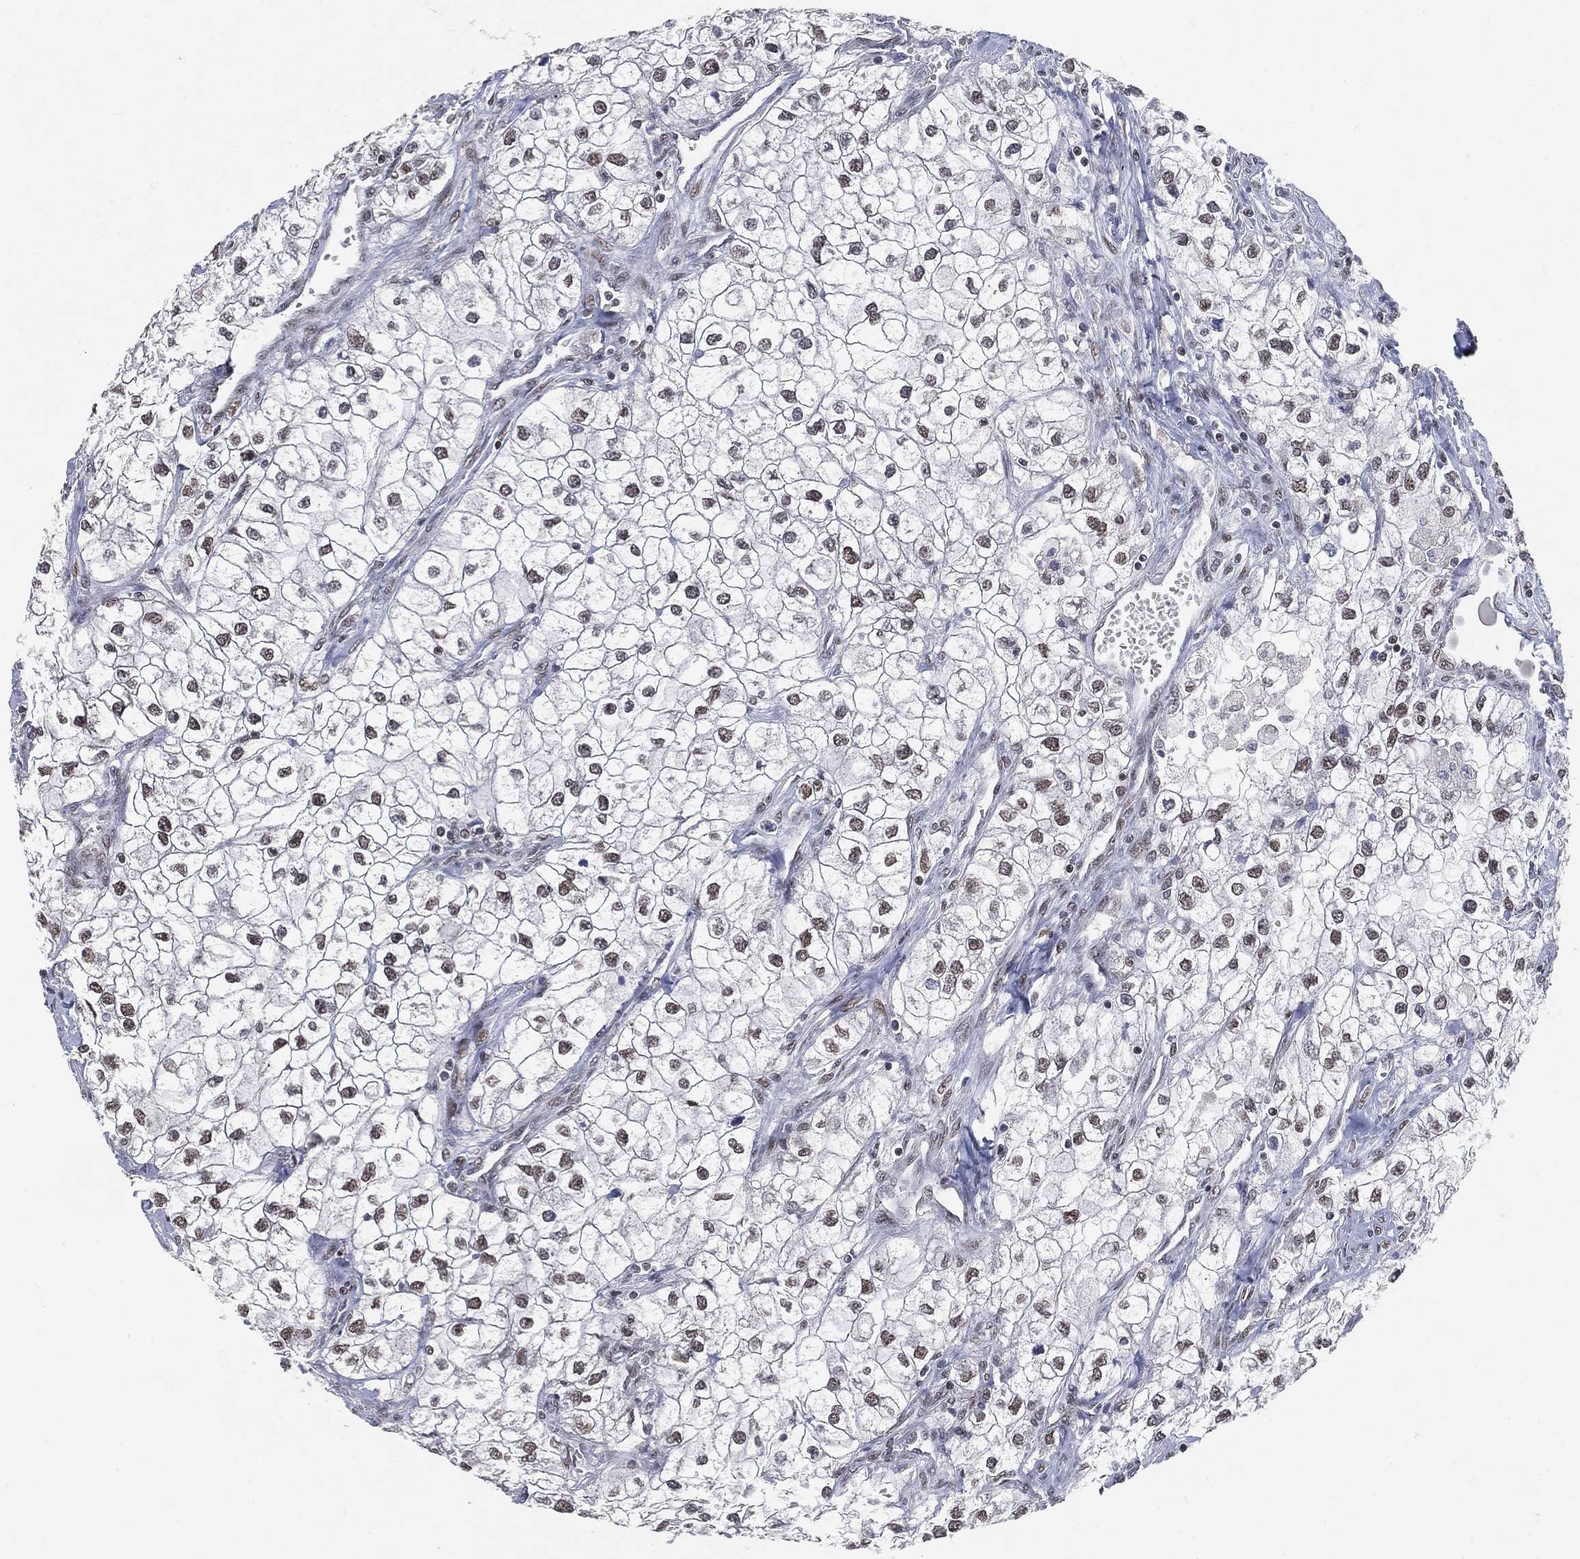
{"staining": {"intensity": "weak", "quantity": "<25%", "location": "nuclear"}, "tissue": "renal cancer", "cell_type": "Tumor cells", "image_type": "cancer", "snomed": [{"axis": "morphology", "description": "Adenocarcinoma, NOS"}, {"axis": "topography", "description": "Kidney"}], "caption": "An IHC micrograph of adenocarcinoma (renal) is shown. There is no staining in tumor cells of adenocarcinoma (renal). (Brightfield microscopy of DAB (3,3'-diaminobenzidine) immunohistochemistry (IHC) at high magnification).", "gene": "YLPM1", "patient": {"sex": "male", "age": 59}}